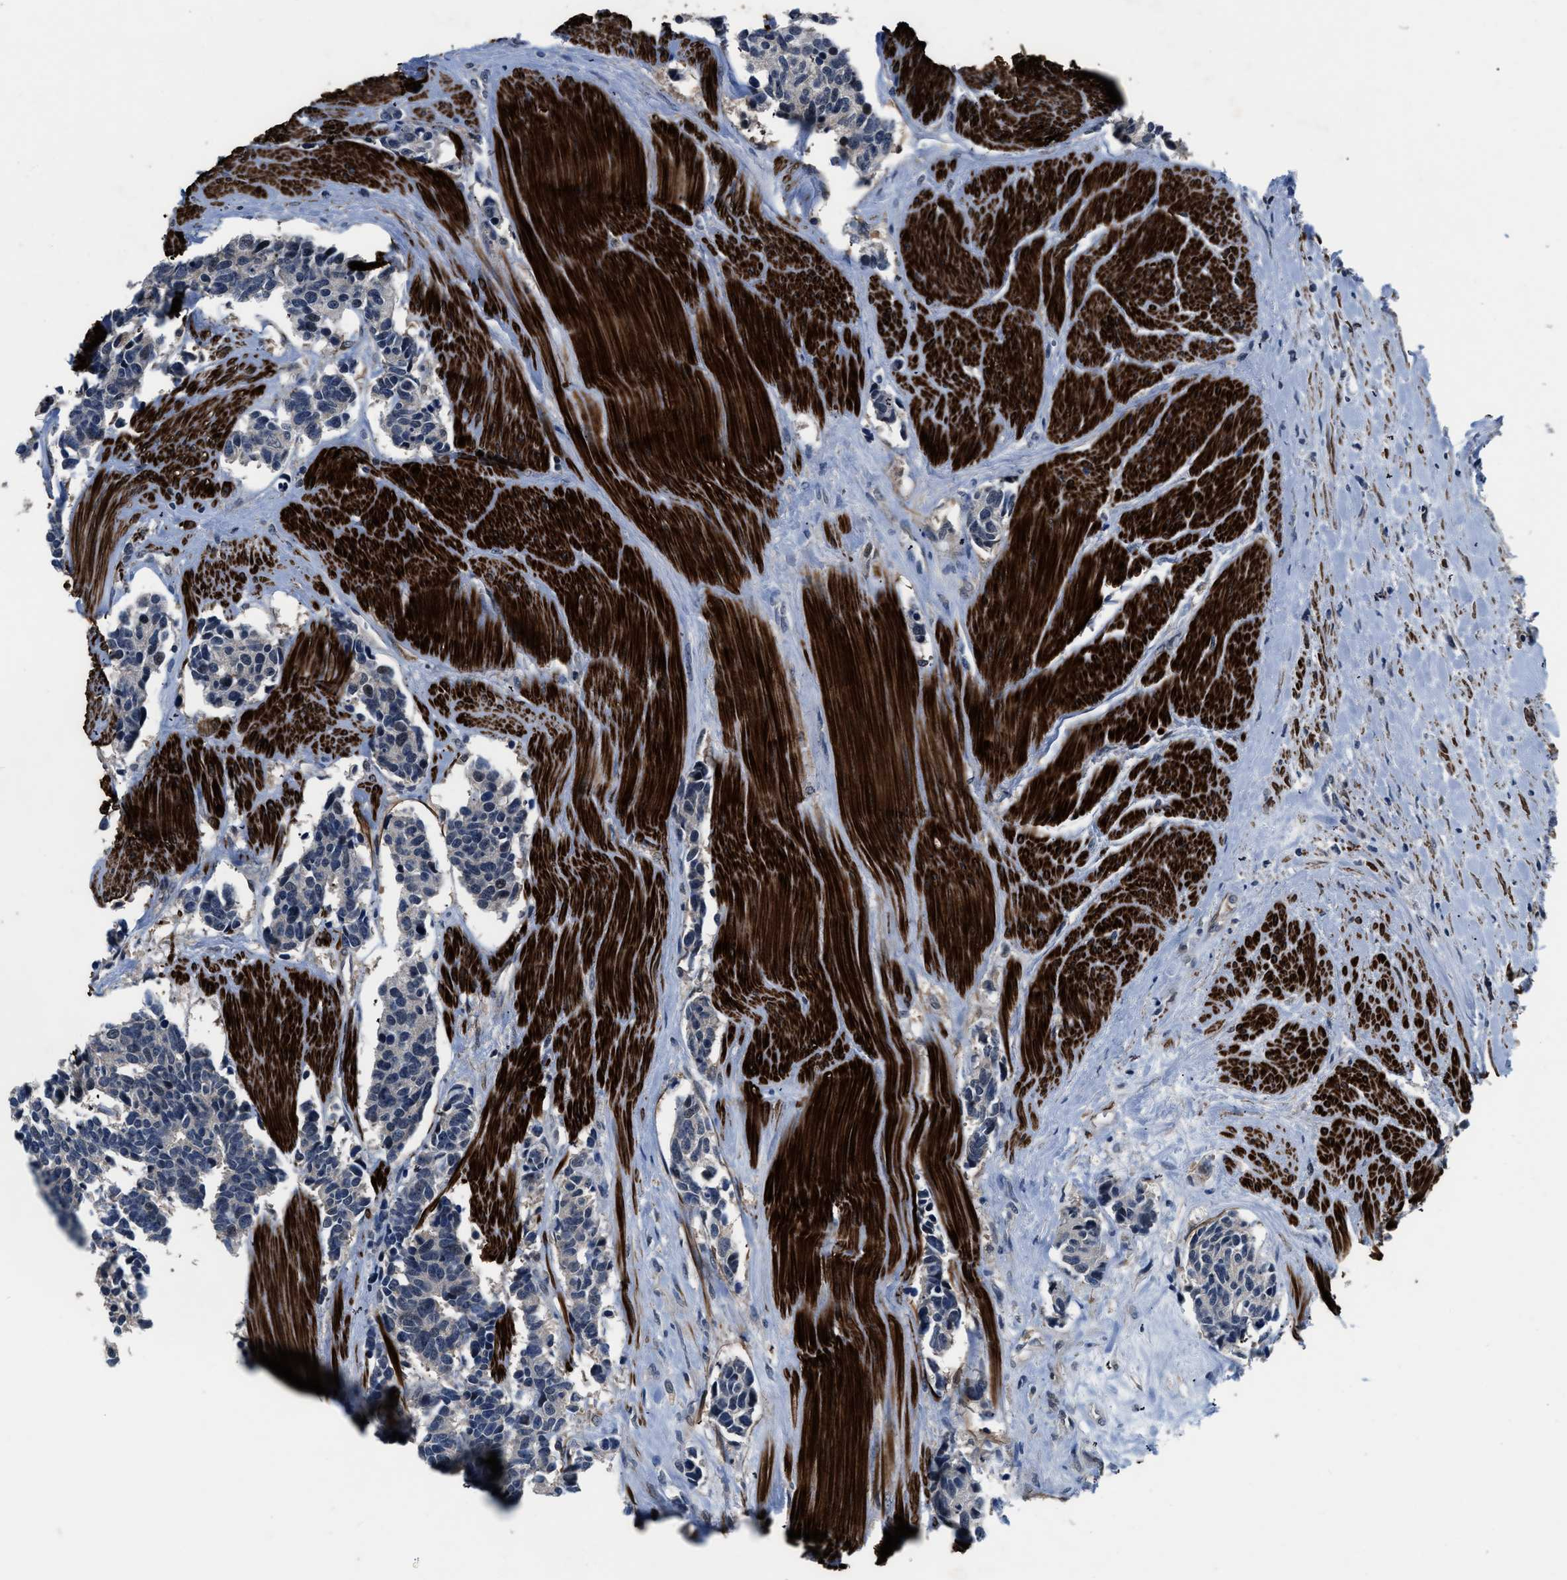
{"staining": {"intensity": "negative", "quantity": "none", "location": "none"}, "tissue": "carcinoid", "cell_type": "Tumor cells", "image_type": "cancer", "snomed": [{"axis": "morphology", "description": "Carcinoma, NOS"}, {"axis": "morphology", "description": "Carcinoid, malignant, NOS"}, {"axis": "topography", "description": "Urinary bladder"}], "caption": "DAB immunohistochemical staining of human malignant carcinoid displays no significant staining in tumor cells. (Stains: DAB (3,3'-diaminobenzidine) IHC with hematoxylin counter stain, Microscopy: brightfield microscopy at high magnification).", "gene": "LANCL2", "patient": {"sex": "male", "age": 57}}